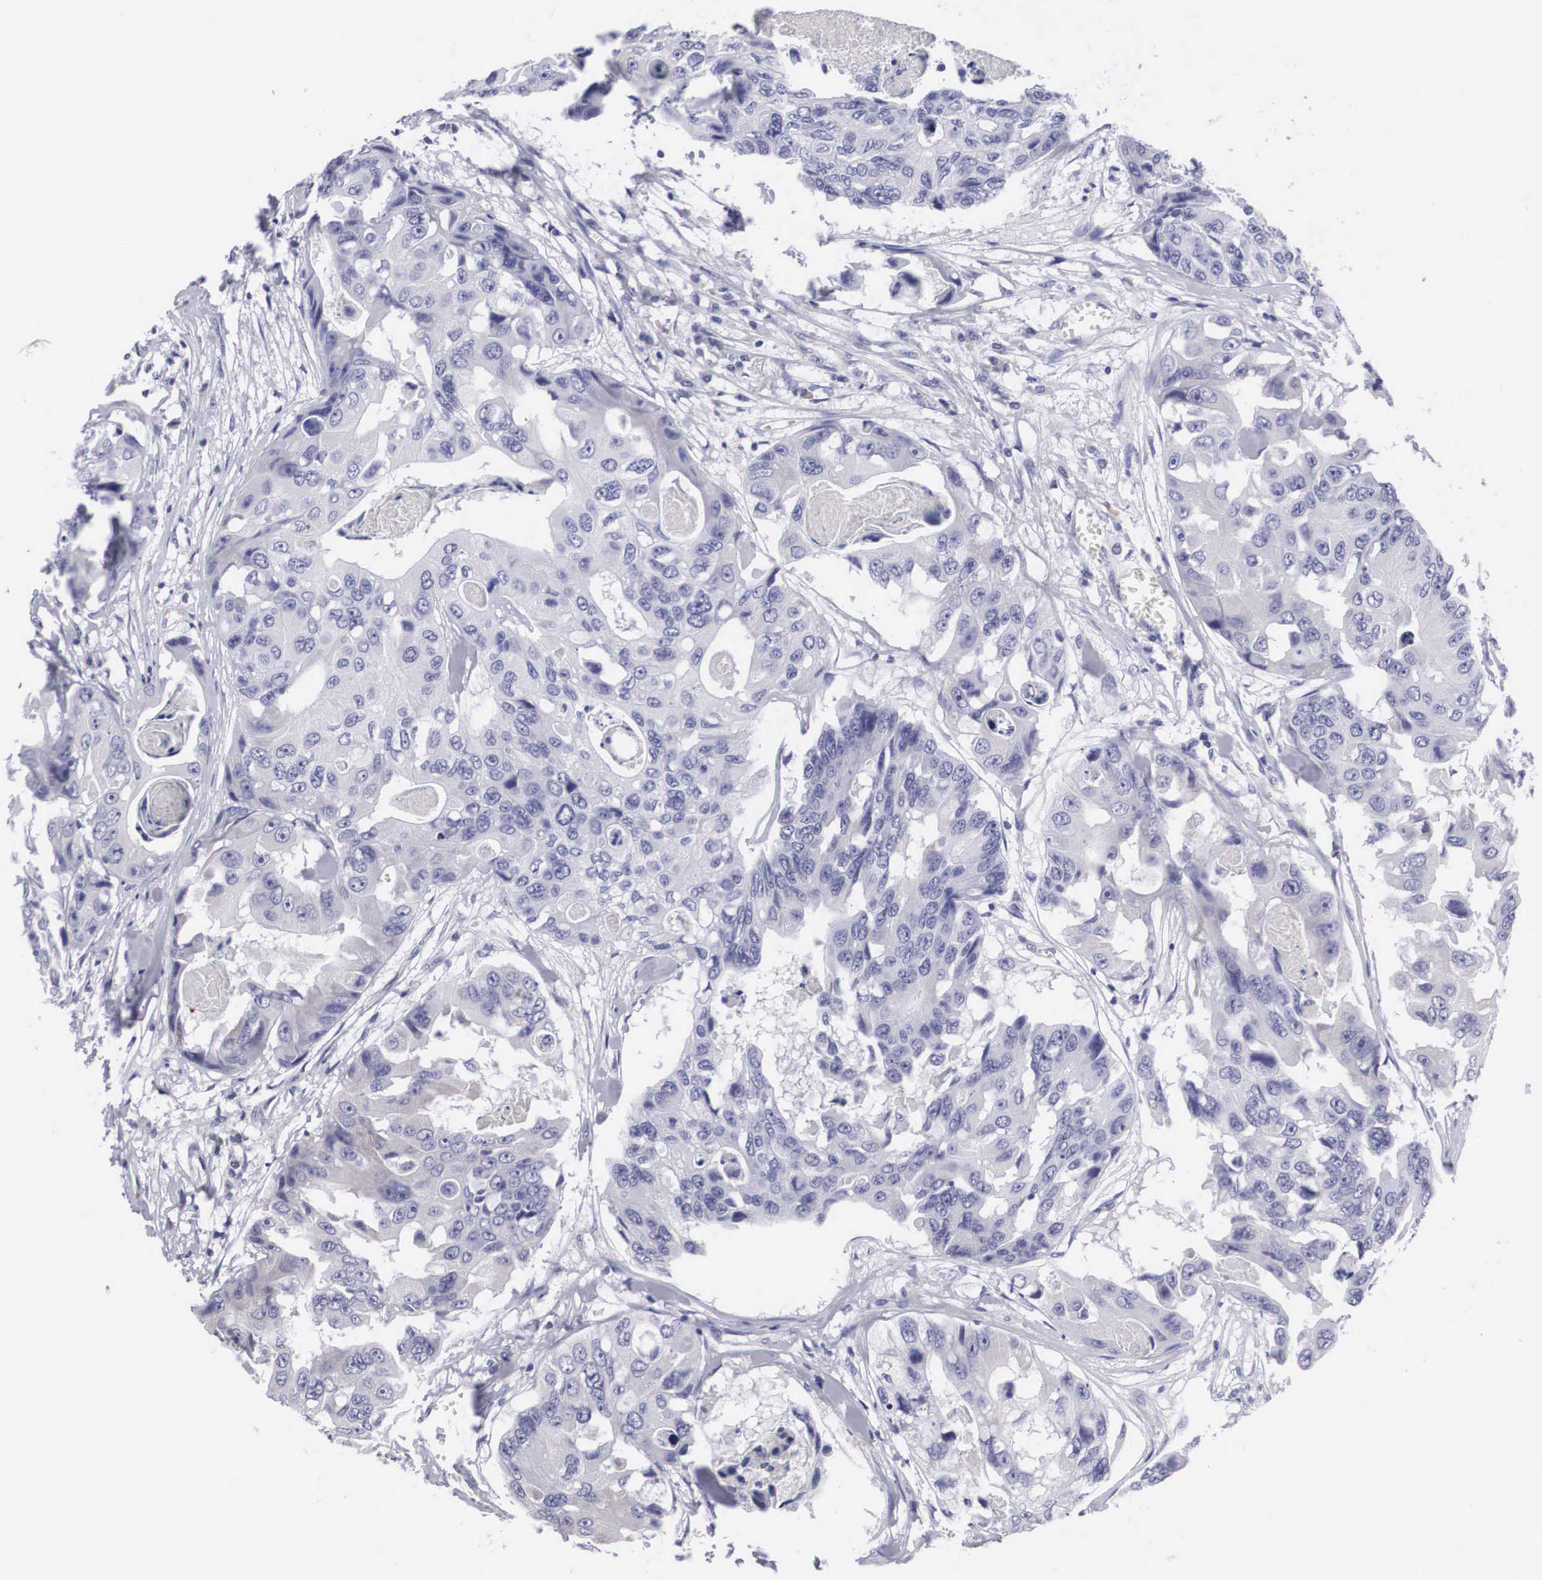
{"staining": {"intensity": "negative", "quantity": "none", "location": "none"}, "tissue": "colorectal cancer", "cell_type": "Tumor cells", "image_type": "cancer", "snomed": [{"axis": "morphology", "description": "Adenocarcinoma, NOS"}, {"axis": "topography", "description": "Colon"}], "caption": "DAB (3,3'-diaminobenzidine) immunohistochemical staining of human colorectal adenocarcinoma demonstrates no significant positivity in tumor cells.", "gene": "ARMCX3", "patient": {"sex": "female", "age": 86}}